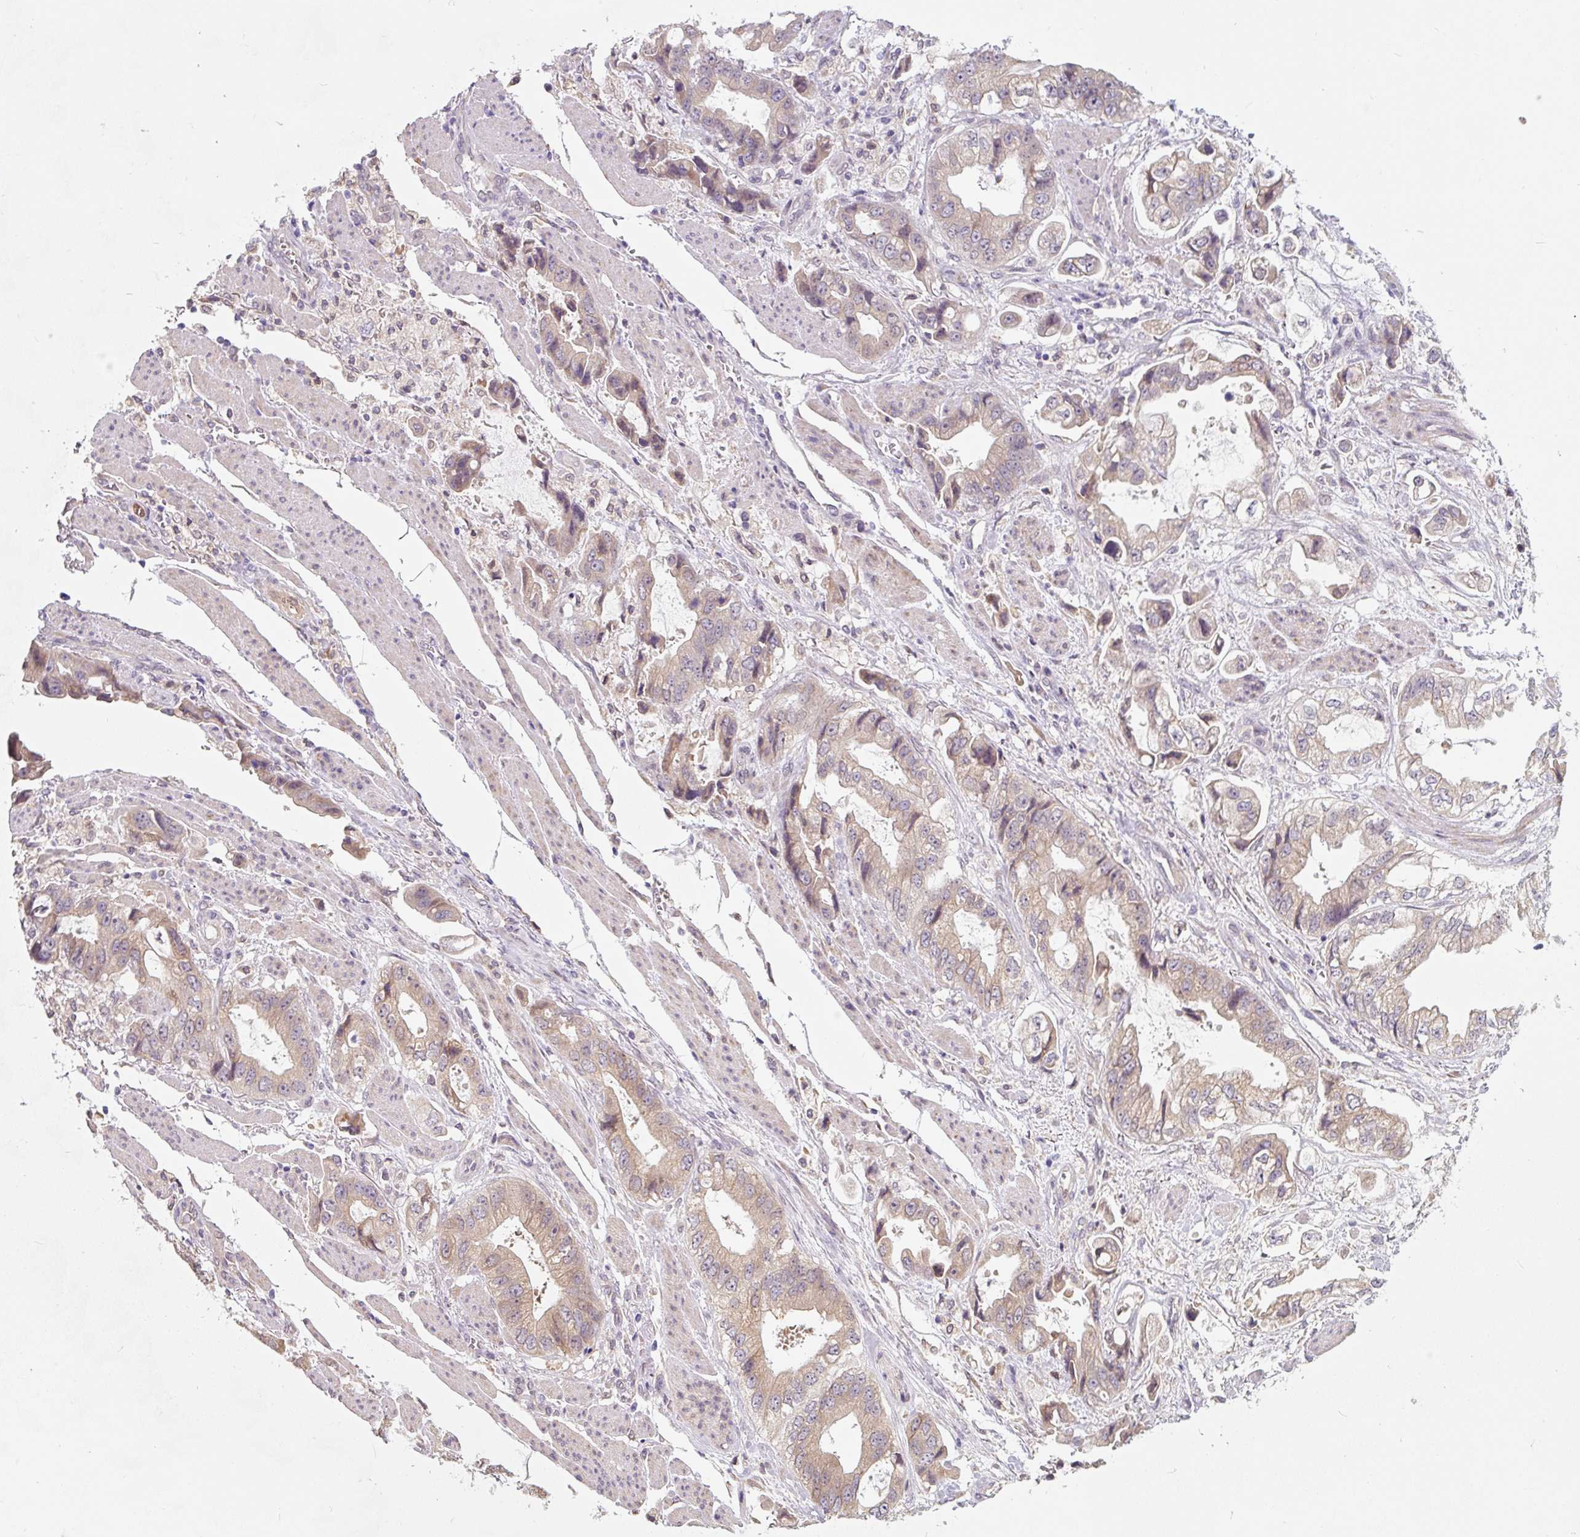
{"staining": {"intensity": "weak", "quantity": "25%-75%", "location": "cytoplasmic/membranous"}, "tissue": "stomach cancer", "cell_type": "Tumor cells", "image_type": "cancer", "snomed": [{"axis": "morphology", "description": "Adenocarcinoma, NOS"}, {"axis": "topography", "description": "Stomach"}], "caption": "Immunohistochemistry staining of stomach cancer, which shows low levels of weak cytoplasmic/membranous staining in approximately 25%-75% of tumor cells indicating weak cytoplasmic/membranous protein positivity. The staining was performed using DAB (brown) for protein detection and nuclei were counterstained in hematoxylin (blue).", "gene": "ASRGL1", "patient": {"sex": "male", "age": 62}}